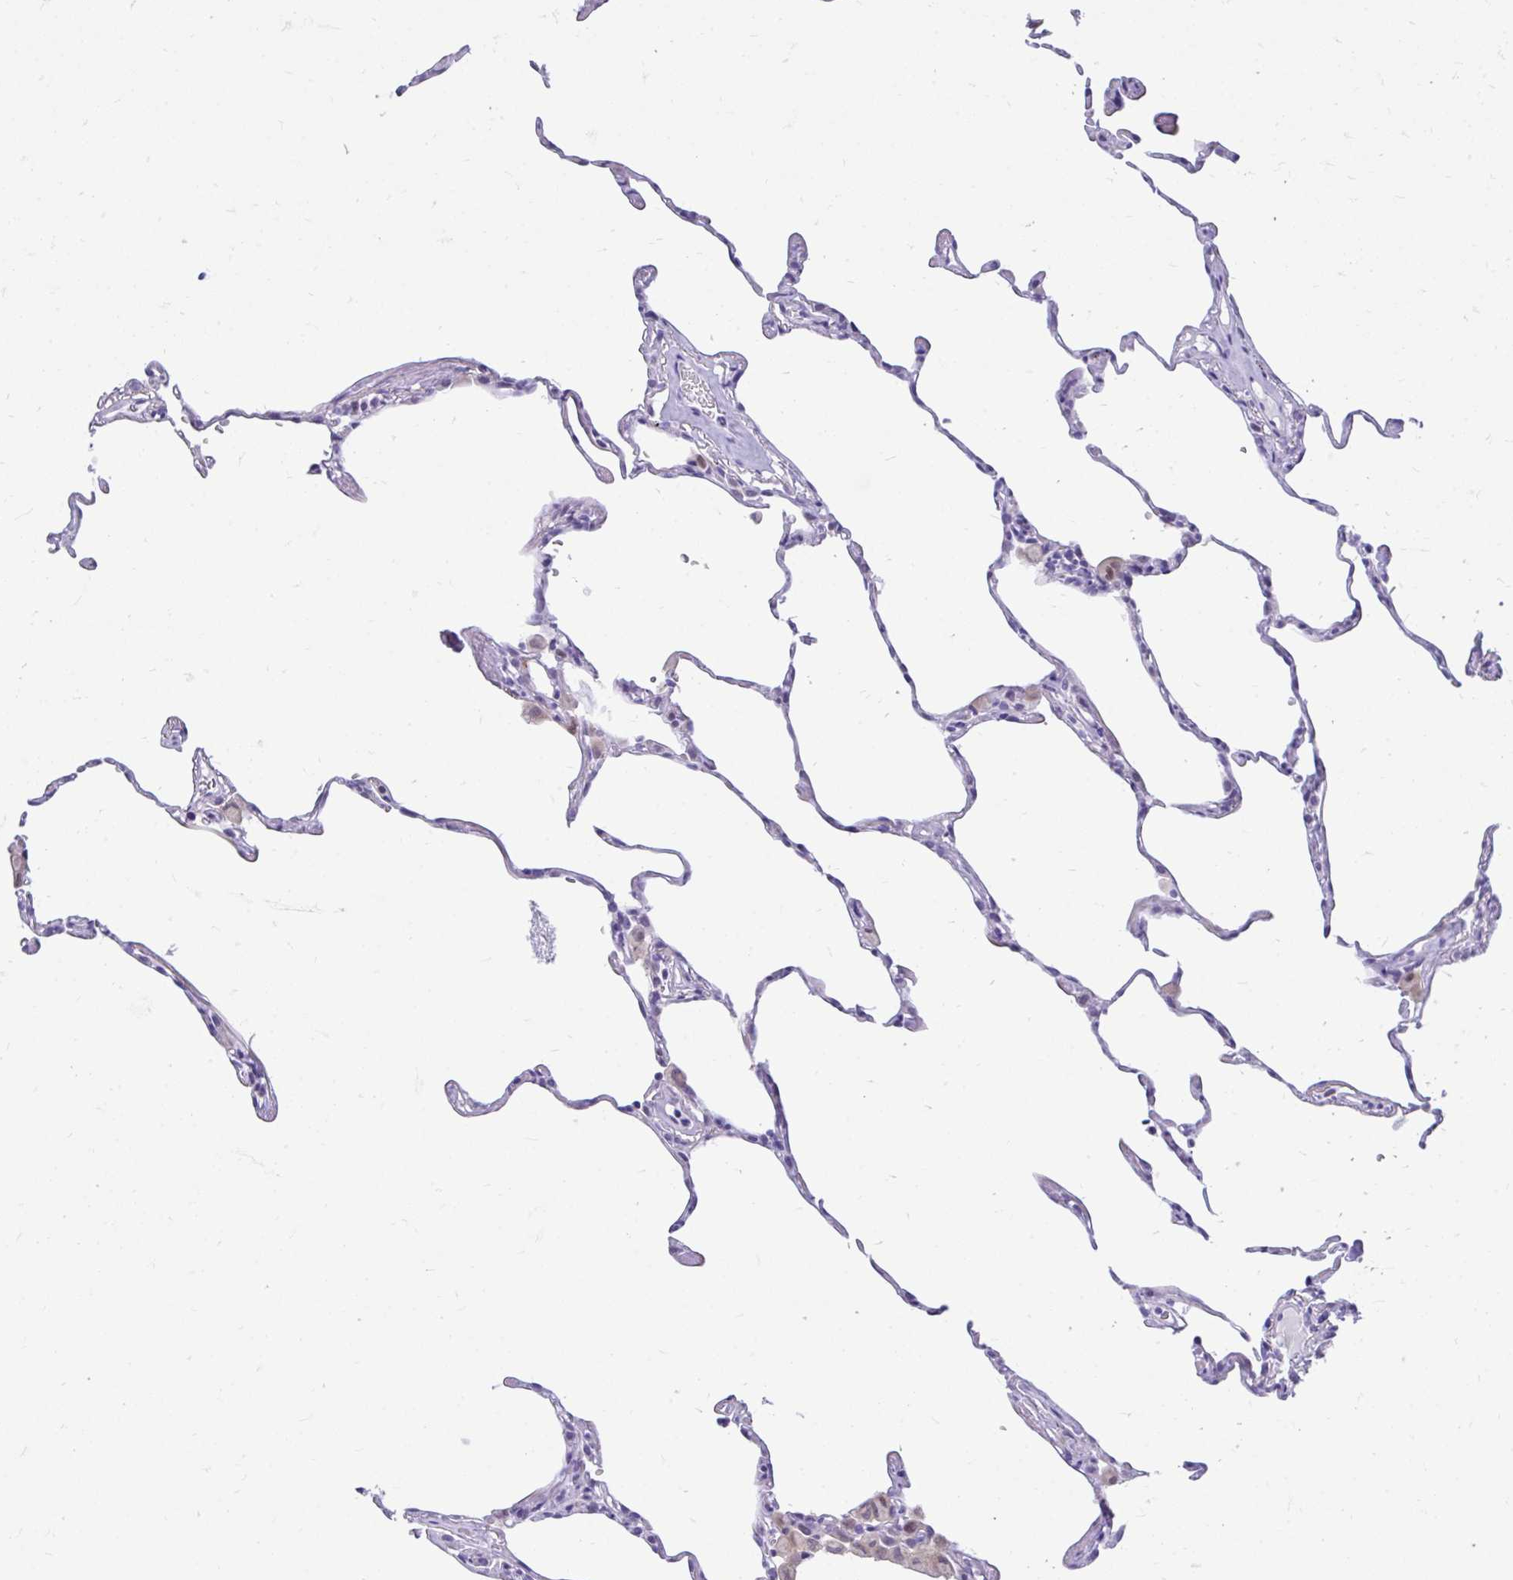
{"staining": {"intensity": "negative", "quantity": "none", "location": "none"}, "tissue": "lung", "cell_type": "Alveolar cells", "image_type": "normal", "snomed": [{"axis": "morphology", "description": "Normal tissue, NOS"}, {"axis": "topography", "description": "Lung"}], "caption": "The histopathology image exhibits no staining of alveolar cells in normal lung. The staining was performed using DAB to visualize the protein expression in brown, while the nuclei were stained in blue with hematoxylin (Magnification: 20x).", "gene": "GLB1L2", "patient": {"sex": "female", "age": 57}}